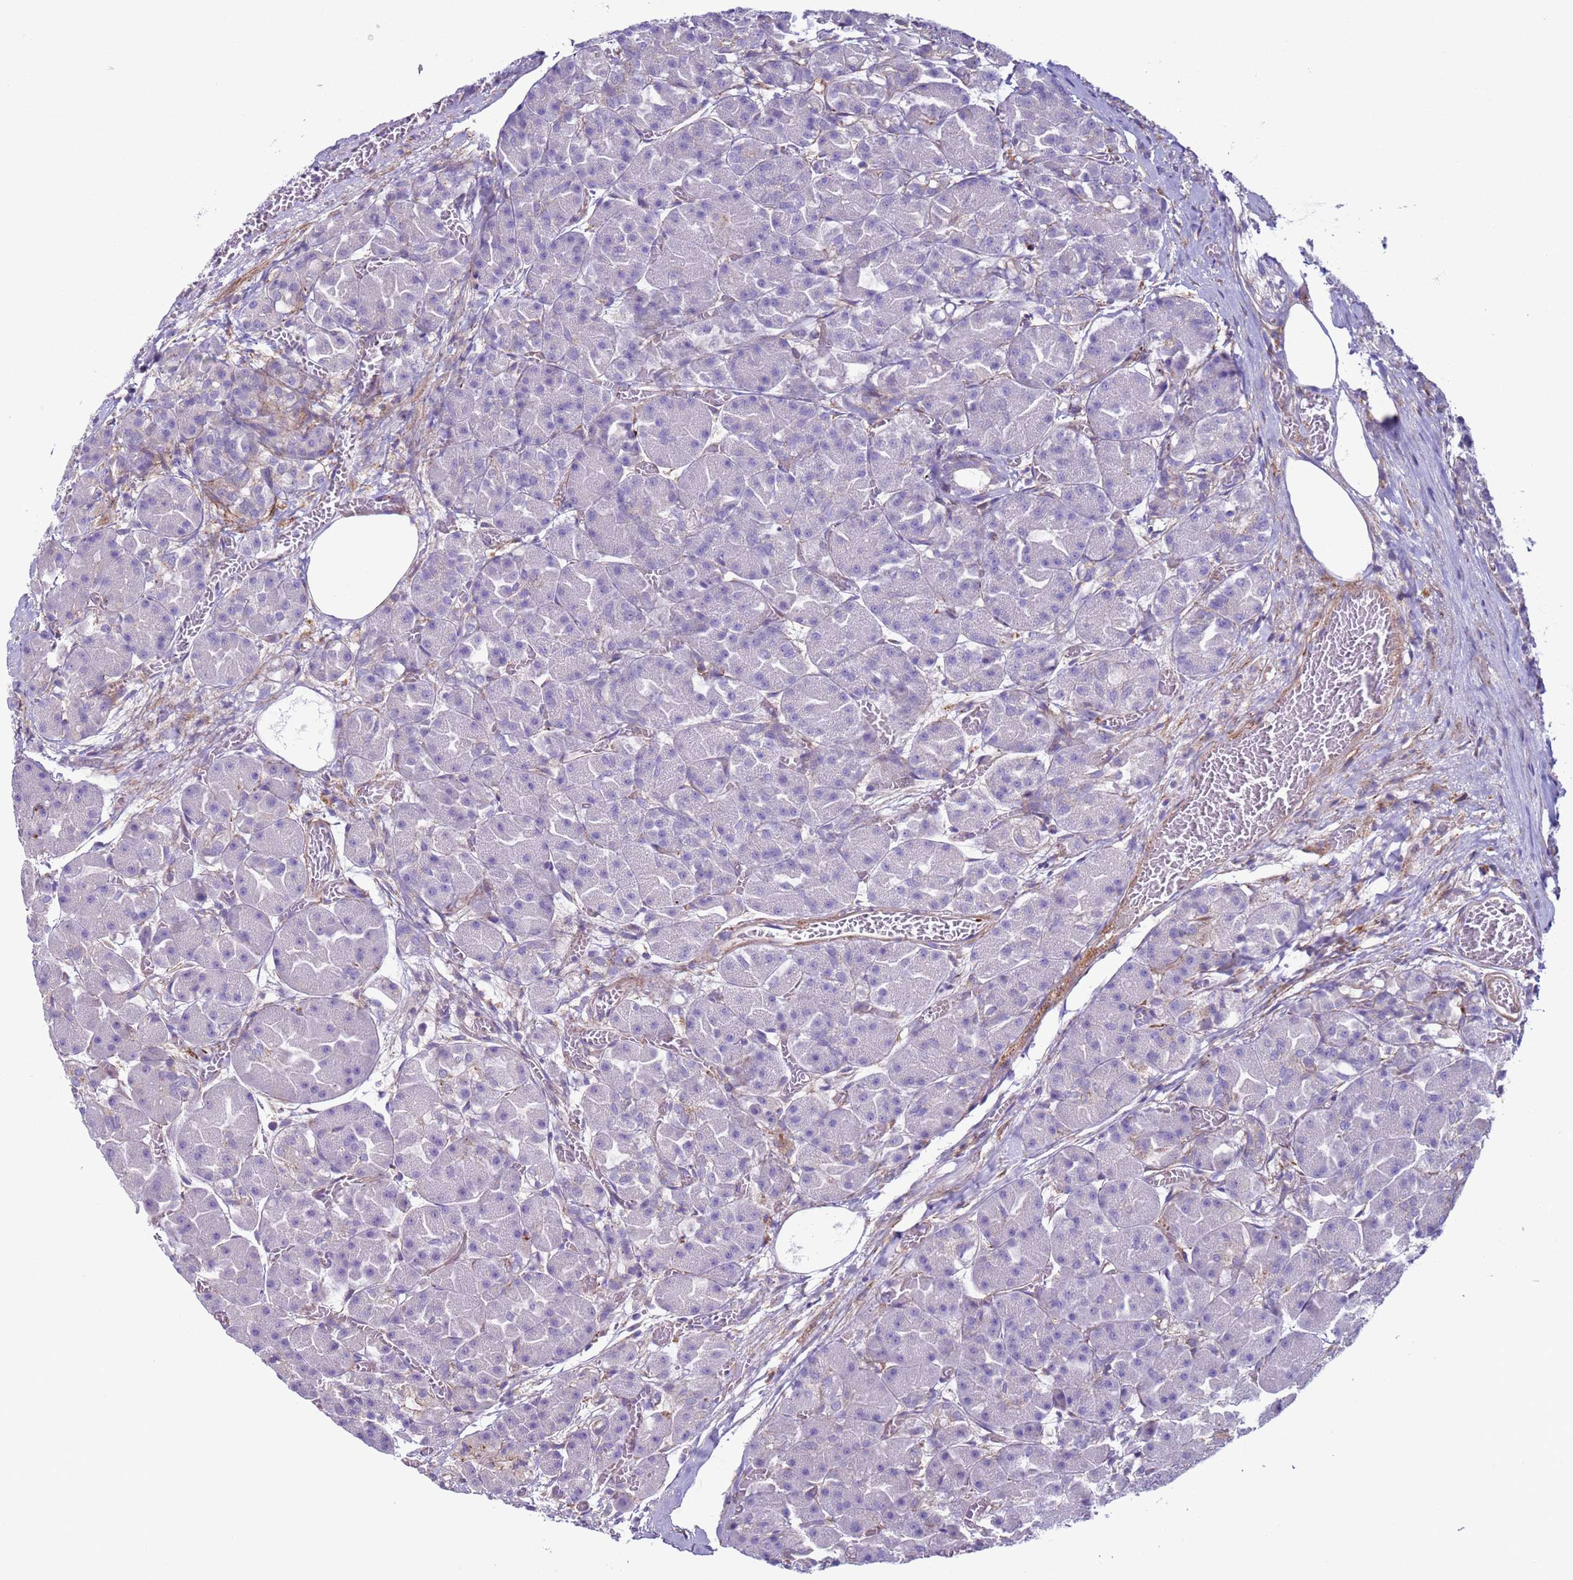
{"staining": {"intensity": "negative", "quantity": "none", "location": "none"}, "tissue": "pancreas", "cell_type": "Exocrine glandular cells", "image_type": "normal", "snomed": [{"axis": "morphology", "description": "Normal tissue, NOS"}, {"axis": "topography", "description": "Pancreas"}], "caption": "Immunohistochemistry (IHC) histopathology image of unremarkable pancreas: pancreas stained with DAB reveals no significant protein positivity in exocrine glandular cells.", "gene": "HEATR1", "patient": {"sex": "male", "age": 63}}